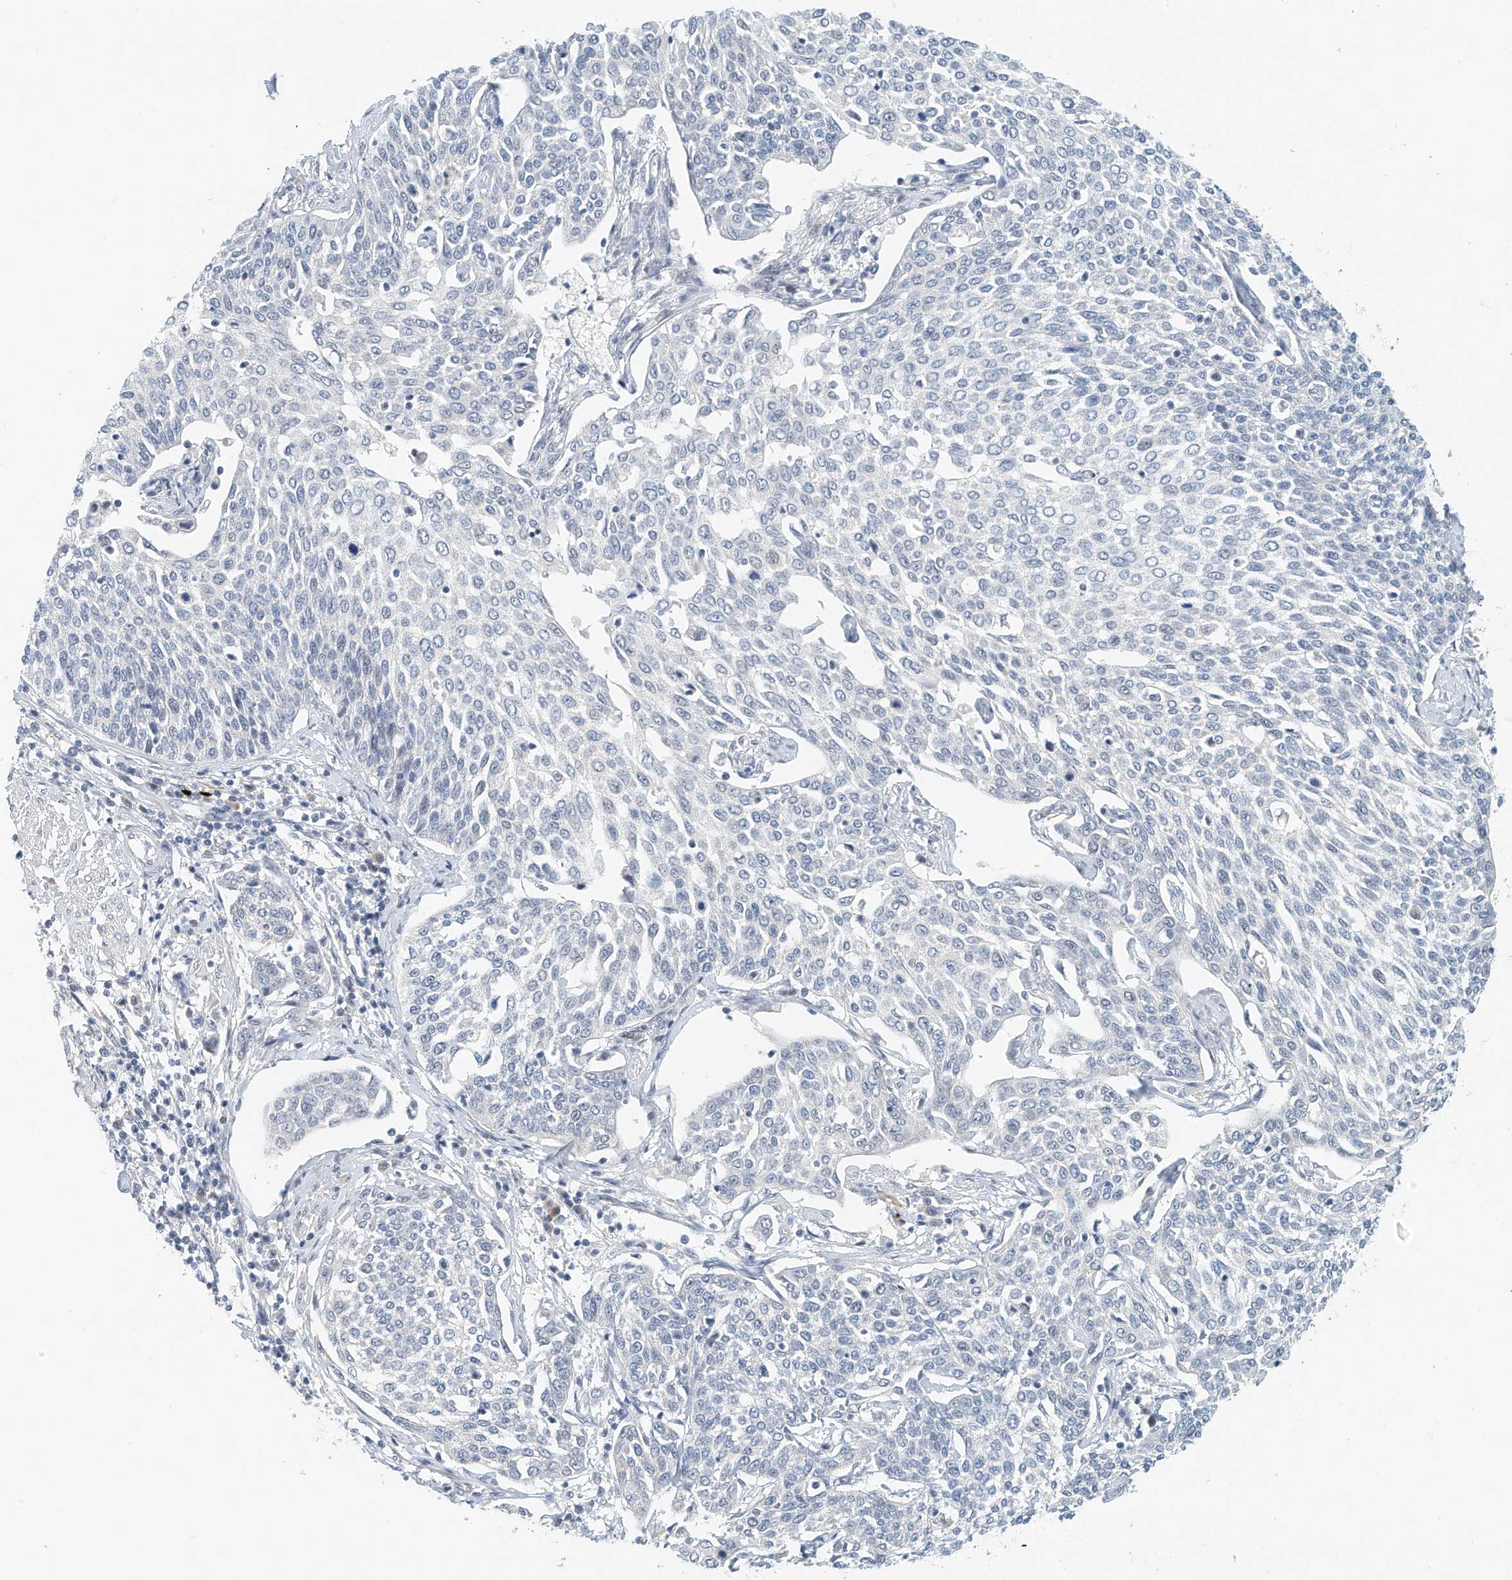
{"staining": {"intensity": "negative", "quantity": "none", "location": "none"}, "tissue": "cervical cancer", "cell_type": "Tumor cells", "image_type": "cancer", "snomed": [{"axis": "morphology", "description": "Squamous cell carcinoma, NOS"}, {"axis": "topography", "description": "Cervix"}], "caption": "Cervical cancer (squamous cell carcinoma) was stained to show a protein in brown. There is no significant staining in tumor cells. Brightfield microscopy of immunohistochemistry (IHC) stained with DAB (3,3'-diaminobenzidine) (brown) and hematoxylin (blue), captured at high magnification.", "gene": "ARHGAP28", "patient": {"sex": "female", "age": 34}}